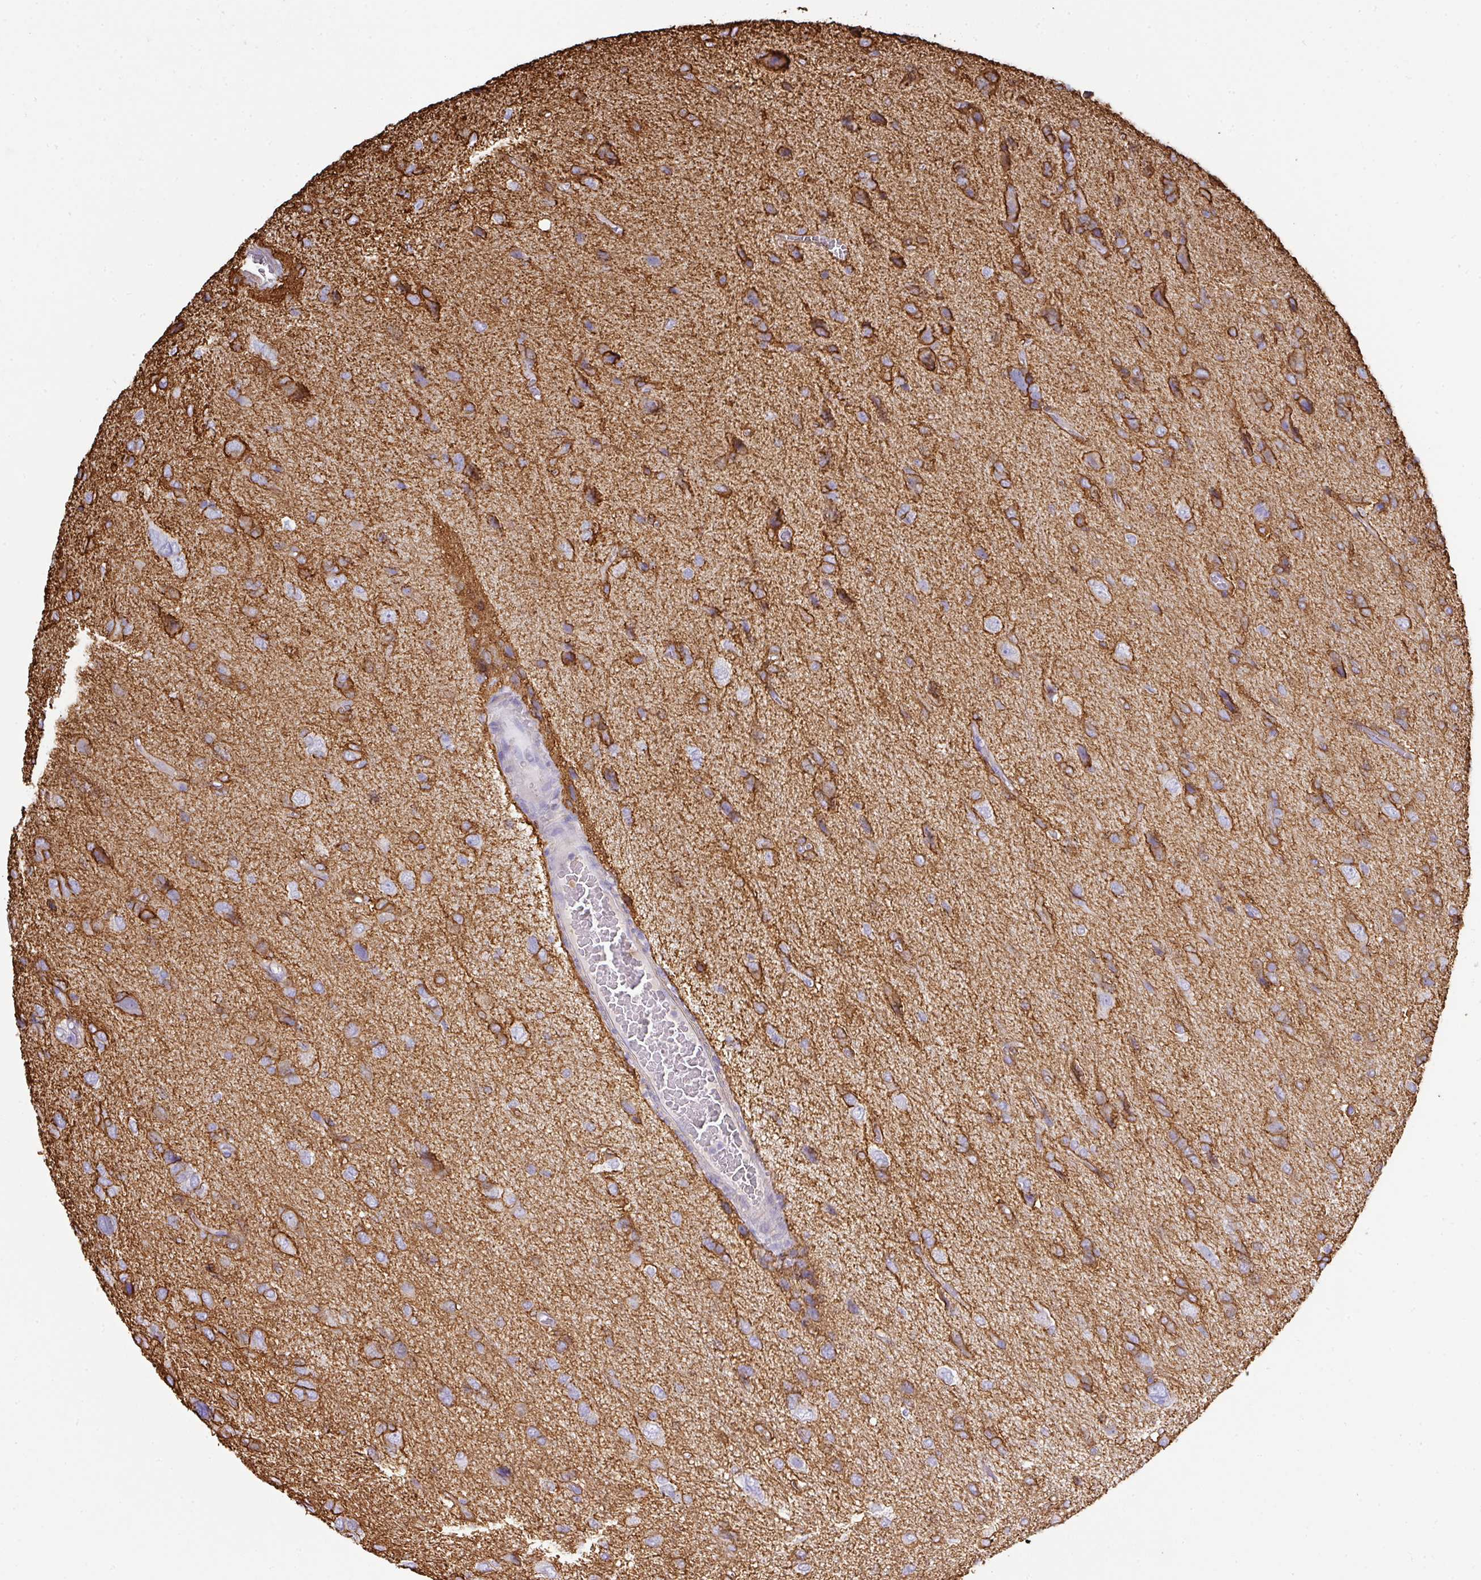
{"staining": {"intensity": "moderate", "quantity": "25%-75%", "location": "cytoplasmic/membranous"}, "tissue": "glioma", "cell_type": "Tumor cells", "image_type": "cancer", "snomed": [{"axis": "morphology", "description": "Glioma, malignant, High grade"}, {"axis": "topography", "description": "Brain"}], "caption": "High-grade glioma (malignant) tissue displays moderate cytoplasmic/membranous positivity in approximately 25%-75% of tumor cells", "gene": "TARM1", "patient": {"sex": "female", "age": 59}}